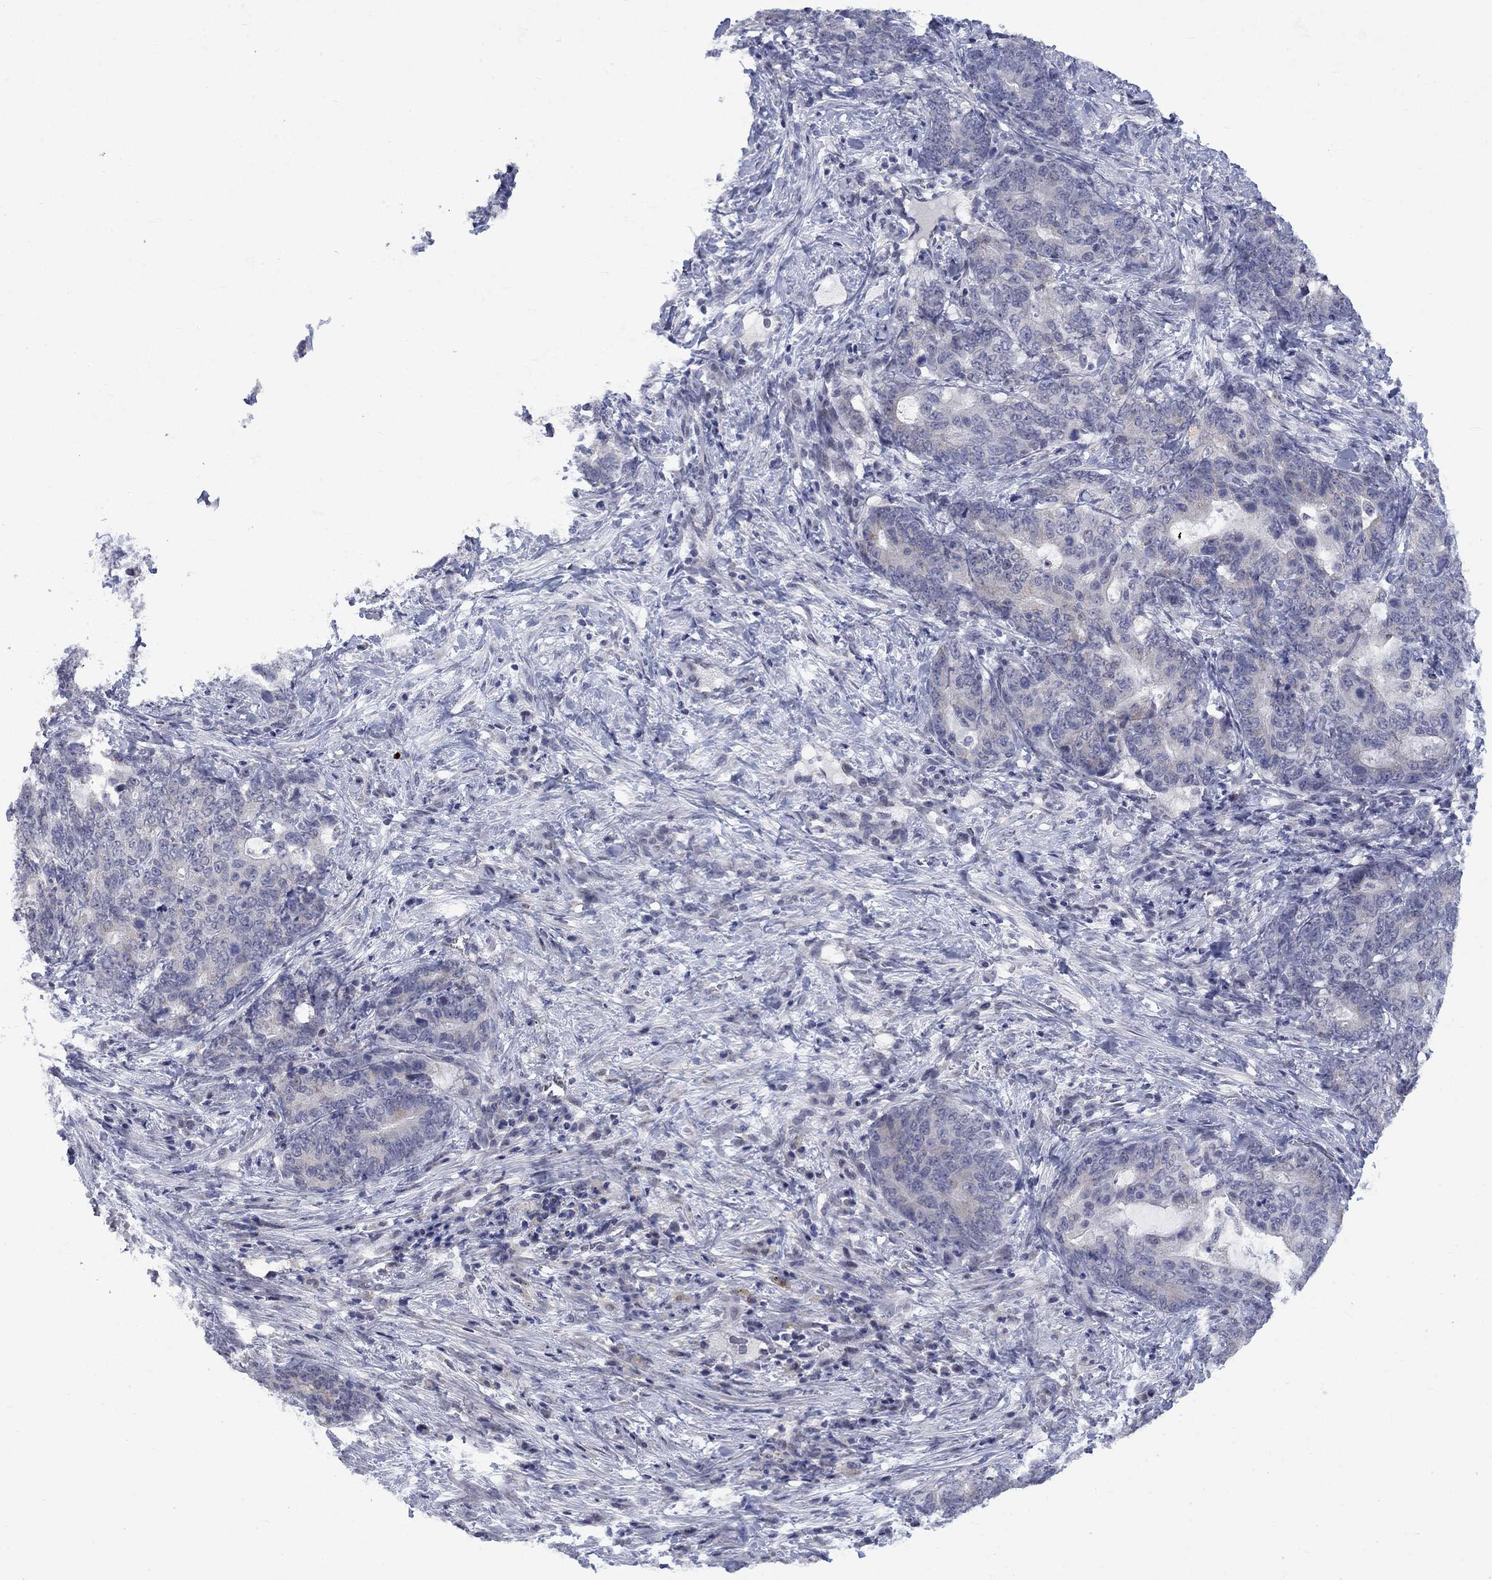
{"staining": {"intensity": "negative", "quantity": "none", "location": "none"}, "tissue": "stomach cancer", "cell_type": "Tumor cells", "image_type": "cancer", "snomed": [{"axis": "morphology", "description": "Normal tissue, NOS"}, {"axis": "morphology", "description": "Adenocarcinoma, NOS"}, {"axis": "topography", "description": "Stomach"}], "caption": "This is an immunohistochemistry histopathology image of human stomach adenocarcinoma. There is no staining in tumor cells.", "gene": "KCNJ16", "patient": {"sex": "female", "age": 64}}